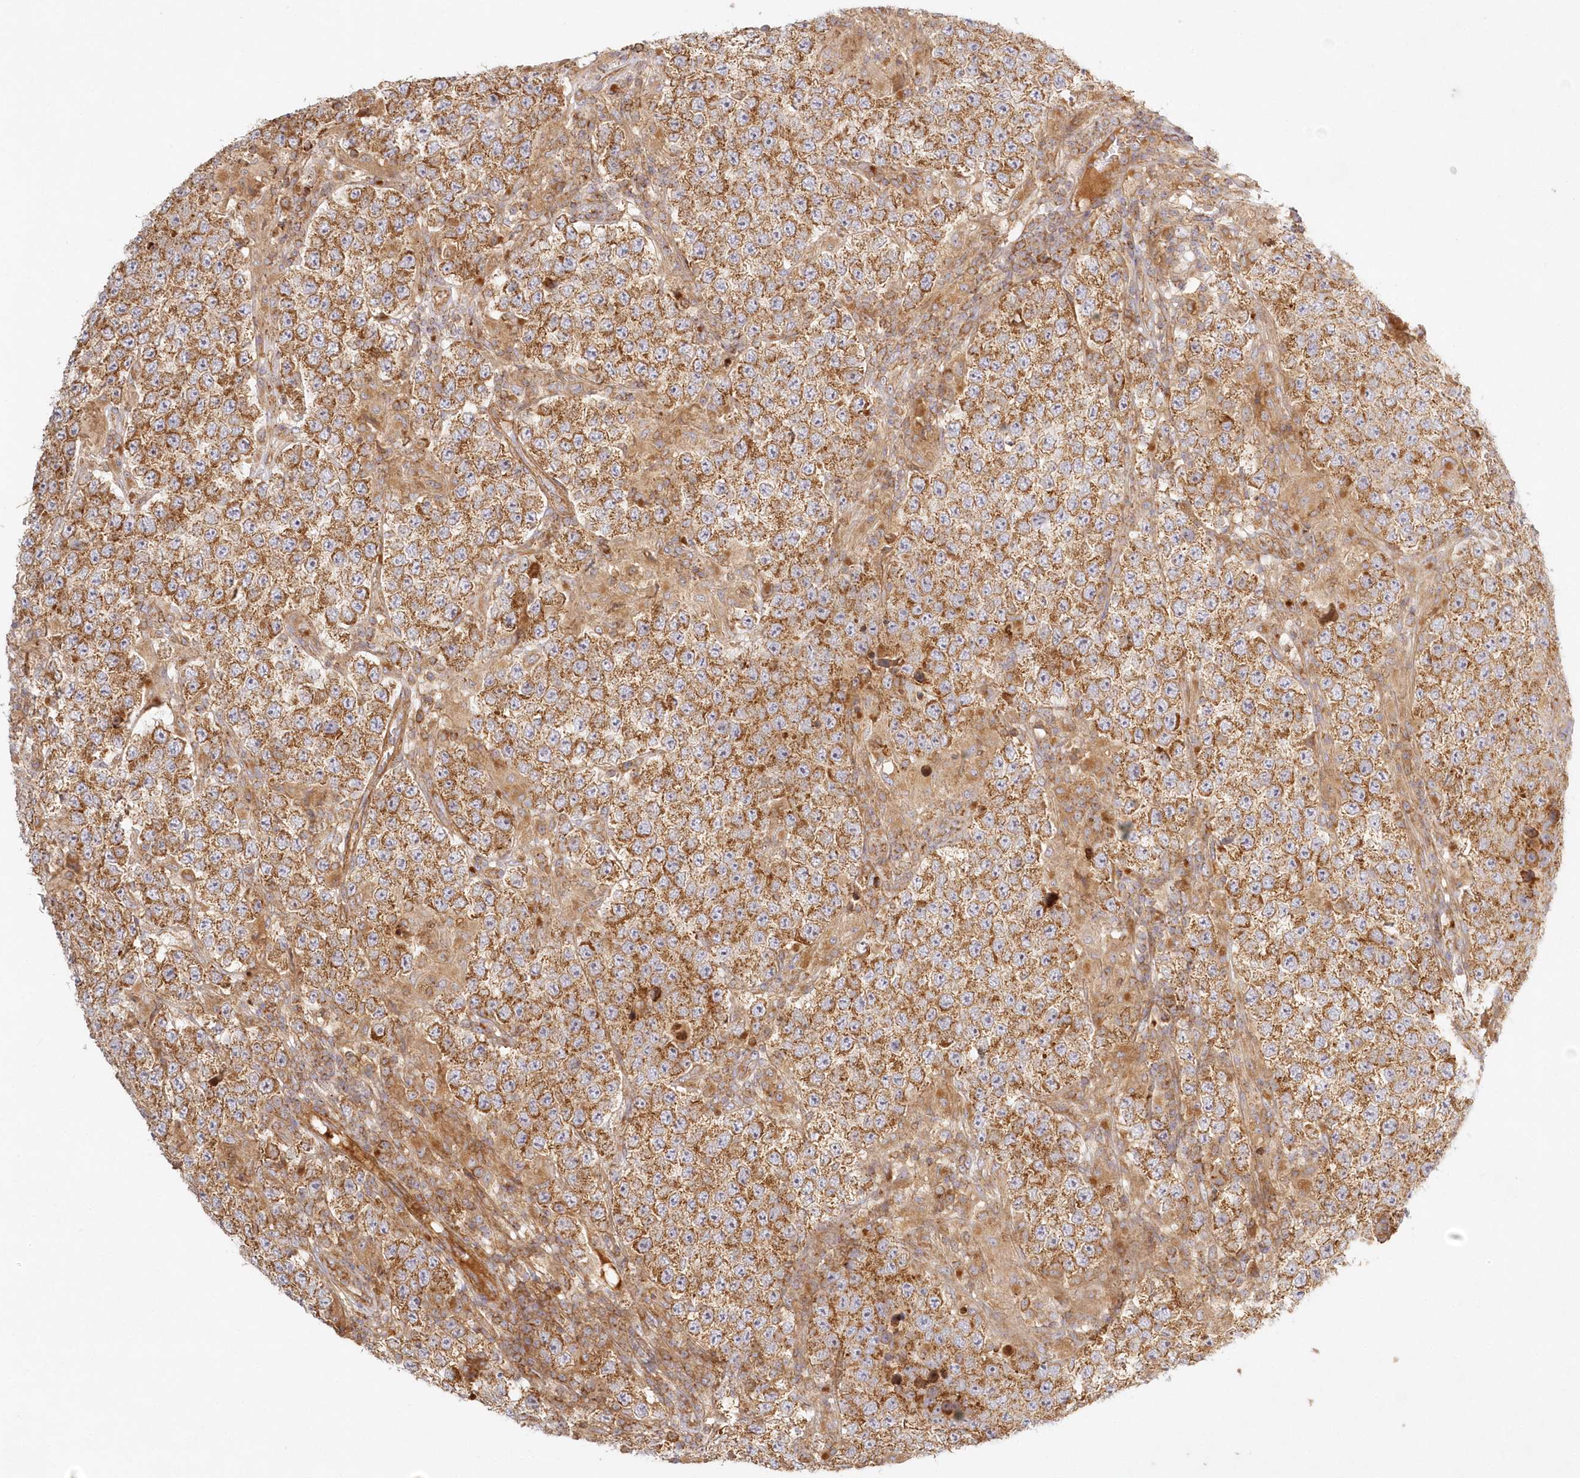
{"staining": {"intensity": "moderate", "quantity": ">75%", "location": "cytoplasmic/membranous"}, "tissue": "testis cancer", "cell_type": "Tumor cells", "image_type": "cancer", "snomed": [{"axis": "morphology", "description": "Normal tissue, NOS"}, {"axis": "morphology", "description": "Urothelial carcinoma, High grade"}, {"axis": "morphology", "description": "Seminoma, NOS"}, {"axis": "morphology", "description": "Carcinoma, Embryonal, NOS"}, {"axis": "topography", "description": "Urinary bladder"}, {"axis": "topography", "description": "Testis"}], "caption": "Tumor cells show medium levels of moderate cytoplasmic/membranous expression in about >75% of cells in testis cancer.", "gene": "KIAA0232", "patient": {"sex": "male", "age": 41}}